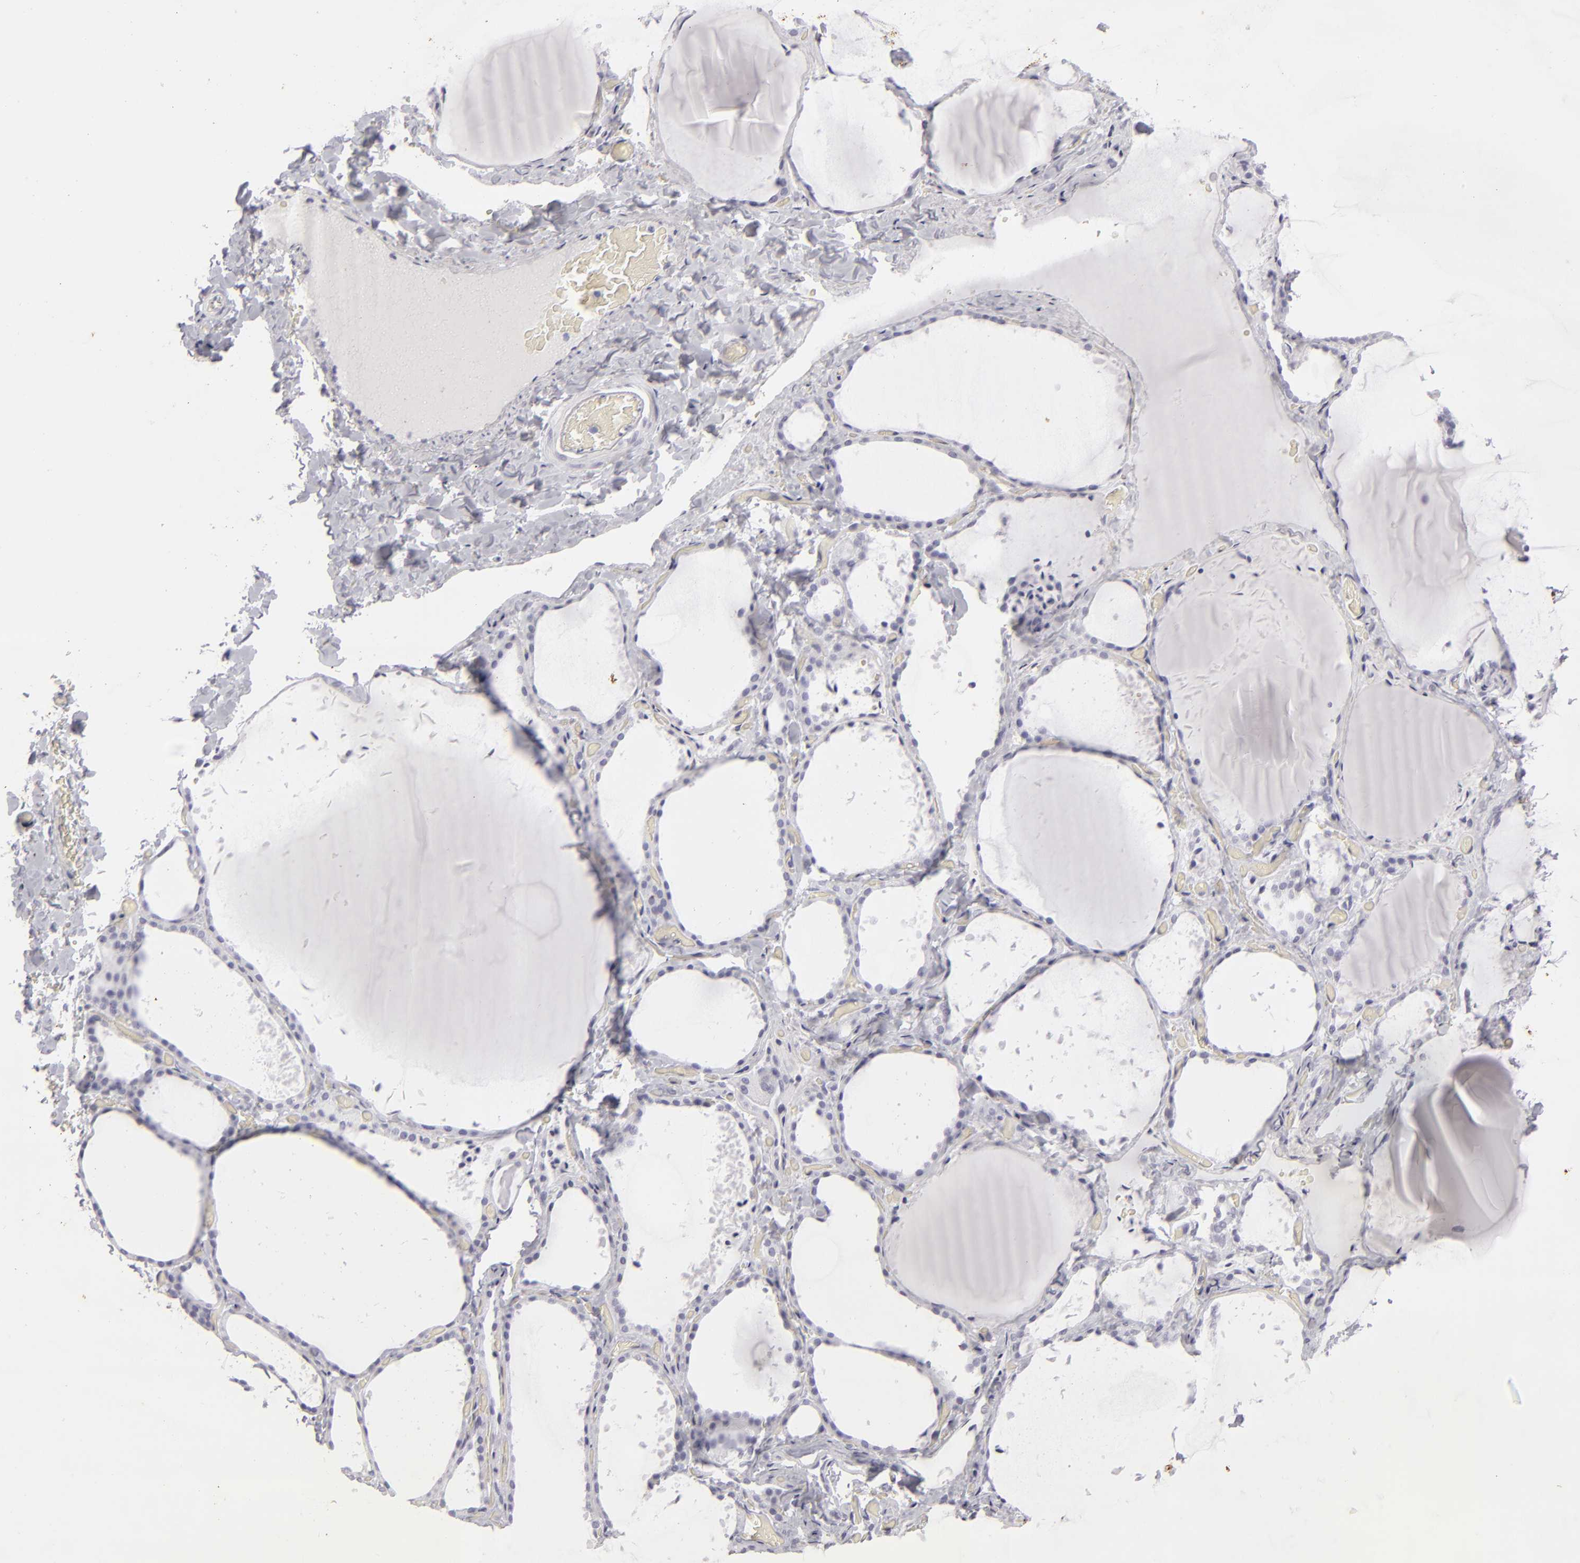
{"staining": {"intensity": "negative", "quantity": "none", "location": "none"}, "tissue": "thyroid gland", "cell_type": "Glandular cells", "image_type": "normal", "snomed": [{"axis": "morphology", "description": "Normal tissue, NOS"}, {"axis": "topography", "description": "Thyroid gland"}], "caption": "Protein analysis of benign thyroid gland exhibits no significant staining in glandular cells. (DAB (3,3'-diaminobenzidine) immunohistochemistry, high magnification).", "gene": "KRT1", "patient": {"sex": "female", "age": 22}}